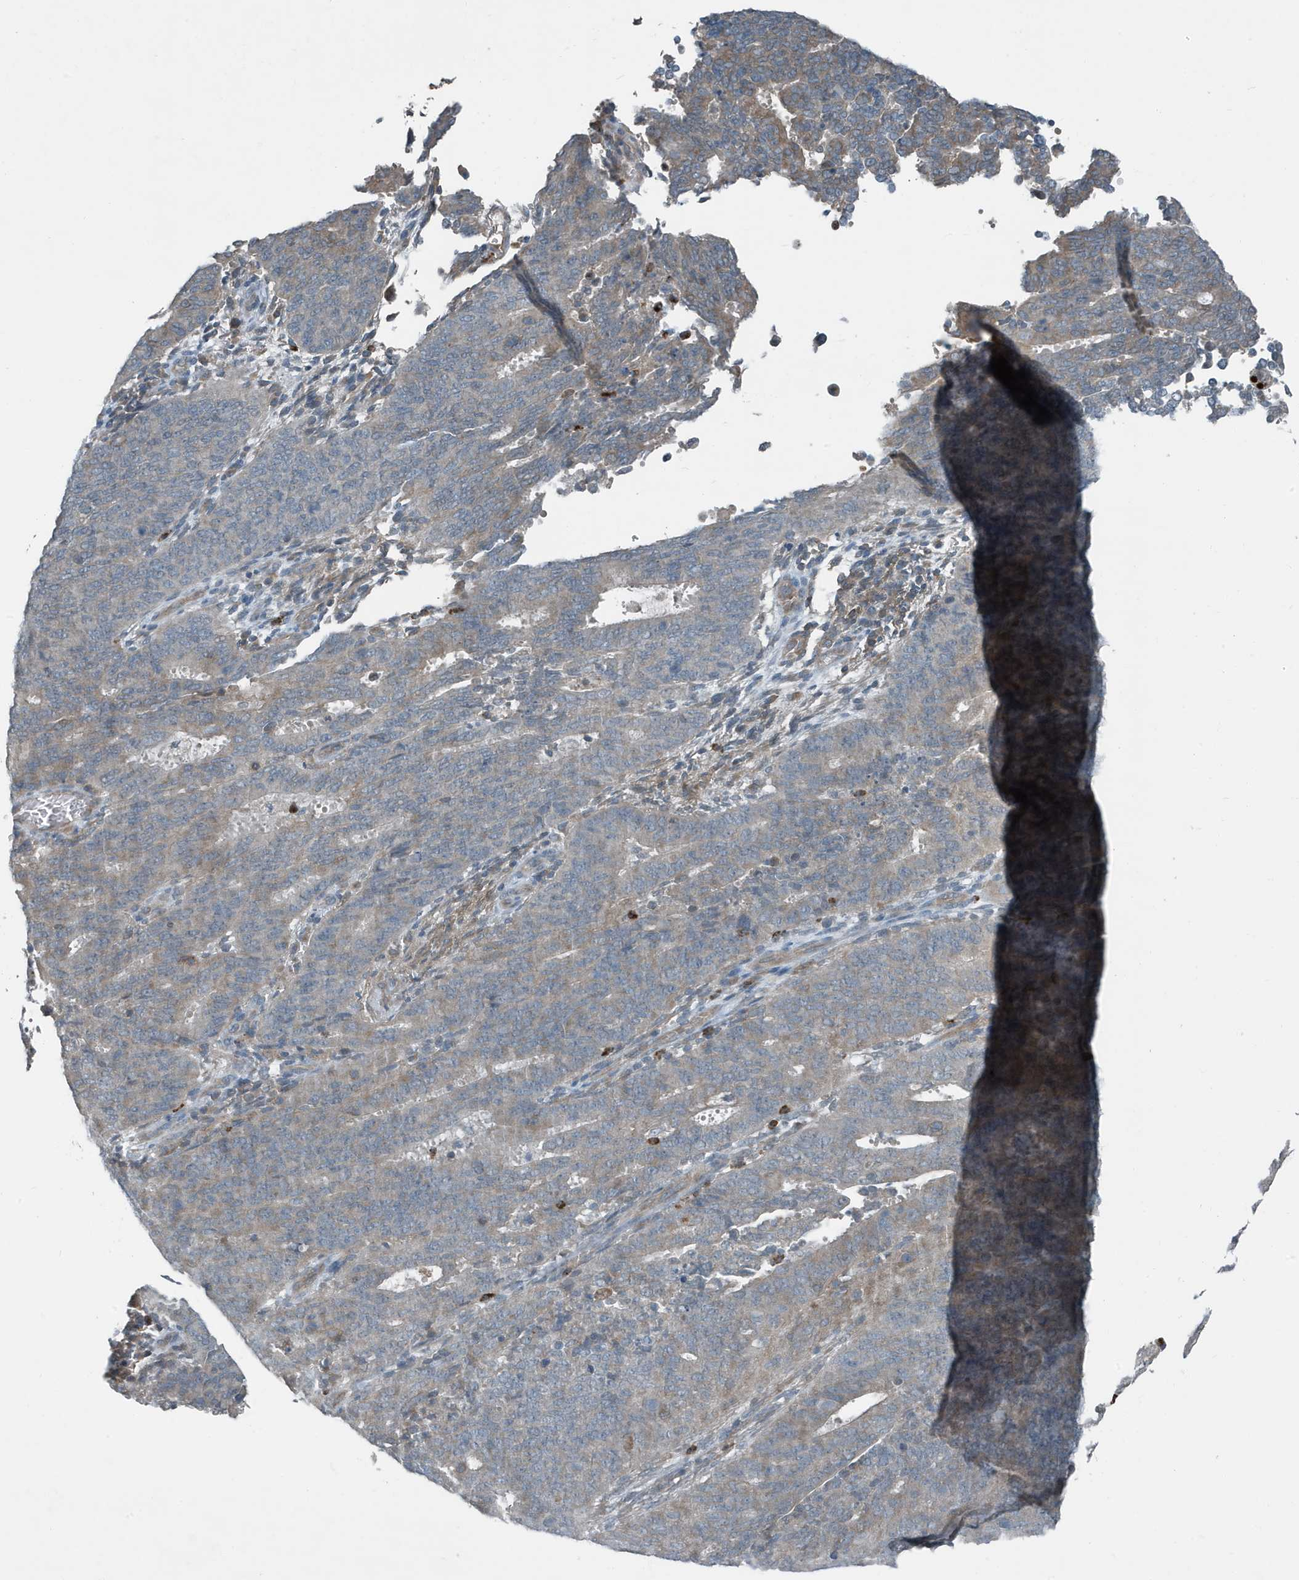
{"staining": {"intensity": "weak", "quantity": "25%-75%", "location": "cytoplasmic/membranous"}, "tissue": "cervical cancer", "cell_type": "Tumor cells", "image_type": "cancer", "snomed": [{"axis": "morphology", "description": "Adenocarcinoma, NOS"}, {"axis": "topography", "description": "Cervix"}], "caption": "Adenocarcinoma (cervical) stained with DAB (3,3'-diaminobenzidine) immunohistochemistry displays low levels of weak cytoplasmic/membranous expression in about 25%-75% of tumor cells.", "gene": "DAPP1", "patient": {"sex": "female", "age": 44}}